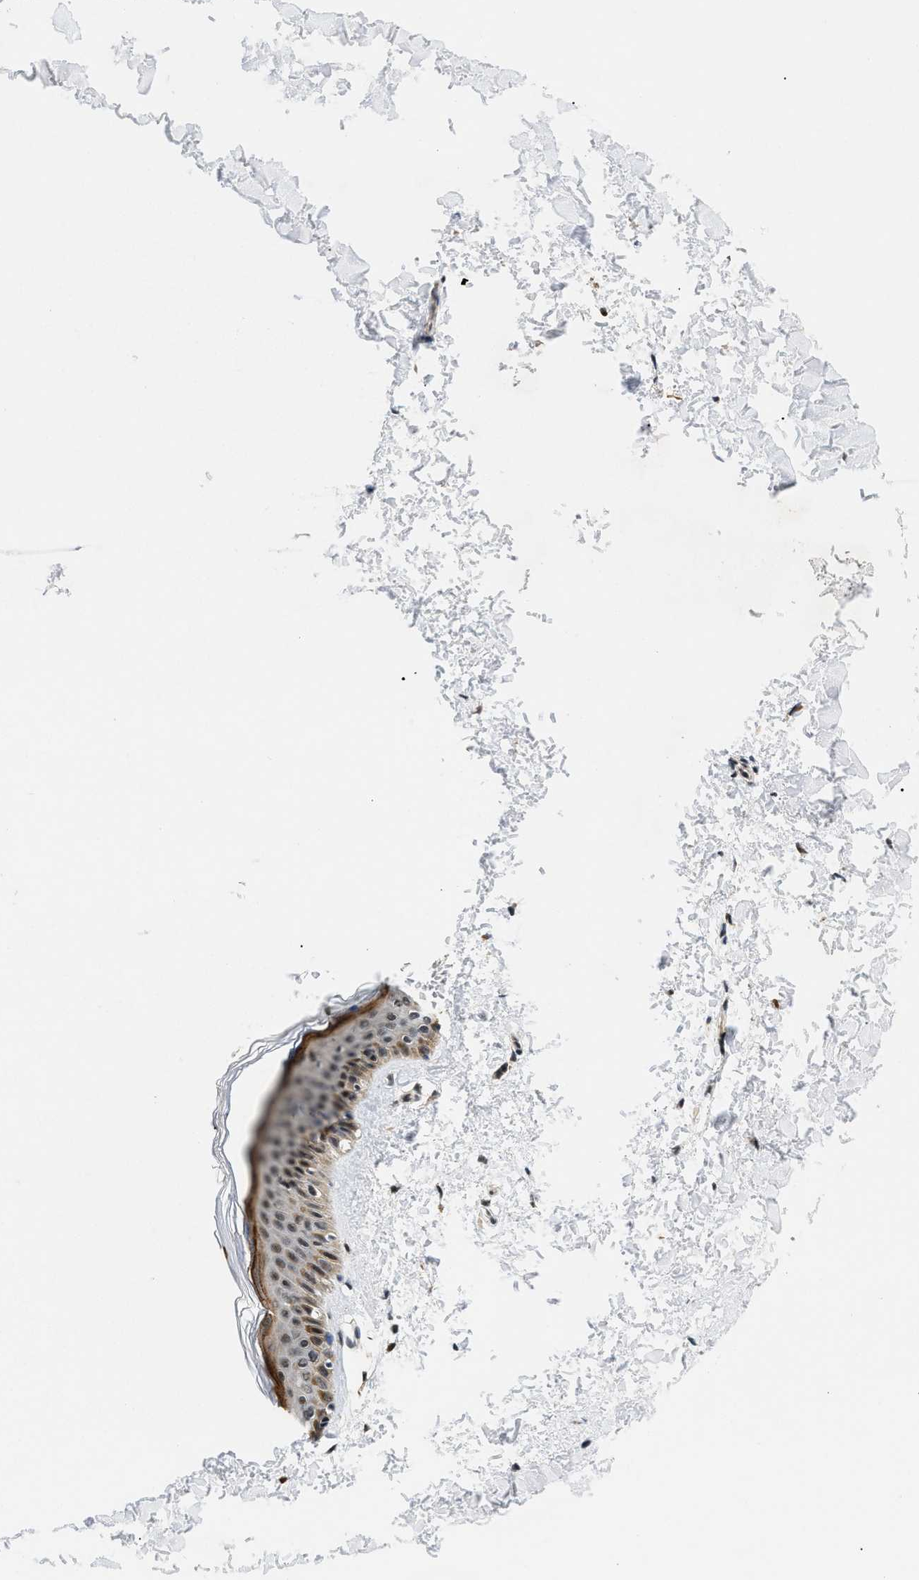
{"staining": {"intensity": "moderate", "quantity": "25%-75%", "location": "nuclear"}, "tissue": "skin", "cell_type": "Fibroblasts", "image_type": "normal", "snomed": [{"axis": "morphology", "description": "Normal tissue, NOS"}, {"axis": "topography", "description": "Skin"}], "caption": "A micrograph of human skin stained for a protein demonstrates moderate nuclear brown staining in fibroblasts. The staining was performed using DAB (3,3'-diaminobenzidine), with brown indicating positive protein expression. Nuclei are stained blue with hematoxylin.", "gene": "ZBTB11", "patient": {"sex": "female", "age": 41}}